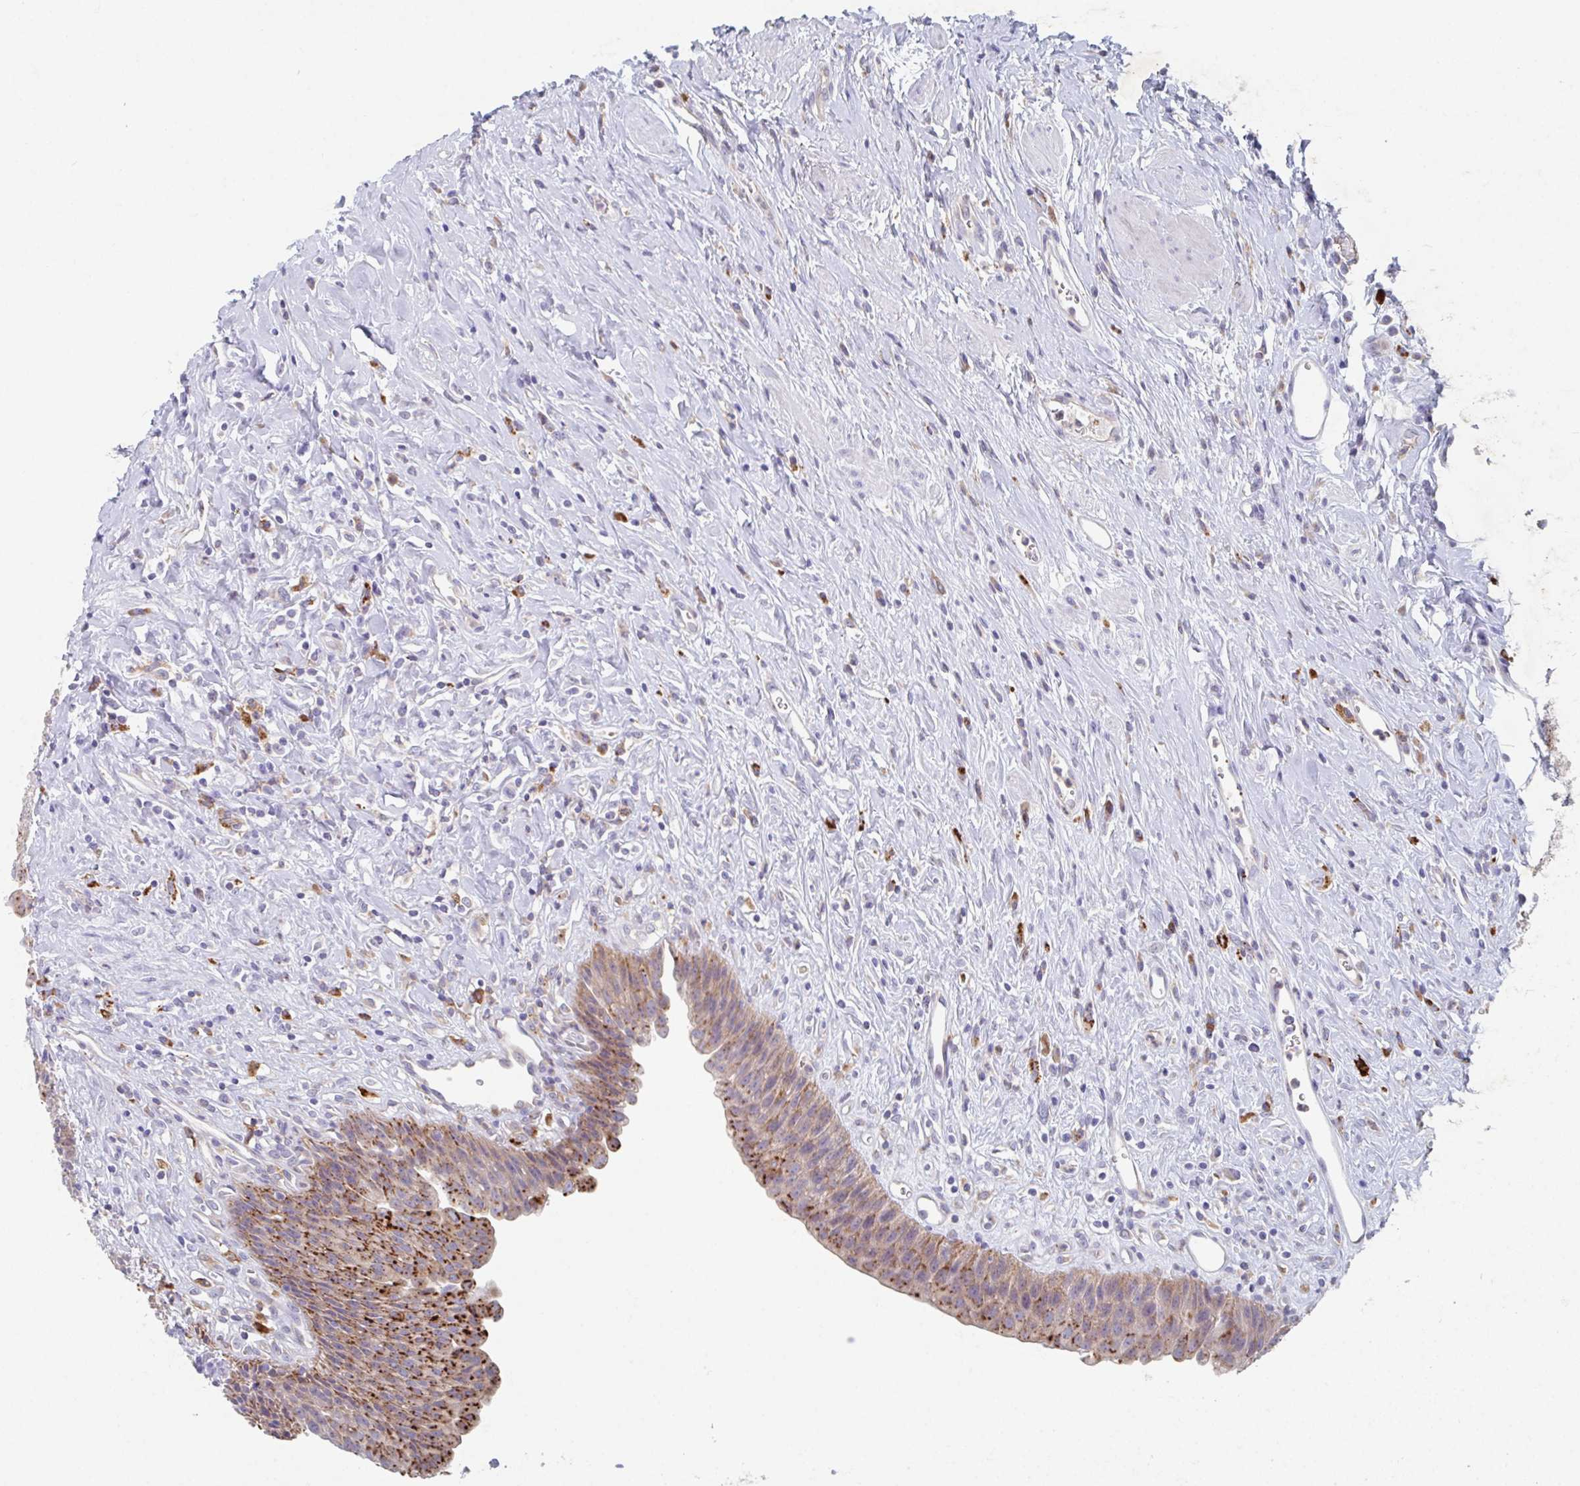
{"staining": {"intensity": "strong", "quantity": "25%-75%", "location": "cytoplasmic/membranous"}, "tissue": "urinary bladder", "cell_type": "Urothelial cells", "image_type": "normal", "snomed": [{"axis": "morphology", "description": "Normal tissue, NOS"}, {"axis": "topography", "description": "Urinary bladder"}], "caption": "This histopathology image demonstrates unremarkable urinary bladder stained with immunohistochemistry (IHC) to label a protein in brown. The cytoplasmic/membranous of urothelial cells show strong positivity for the protein. Nuclei are counter-stained blue.", "gene": "MANBA", "patient": {"sex": "female", "age": 56}}